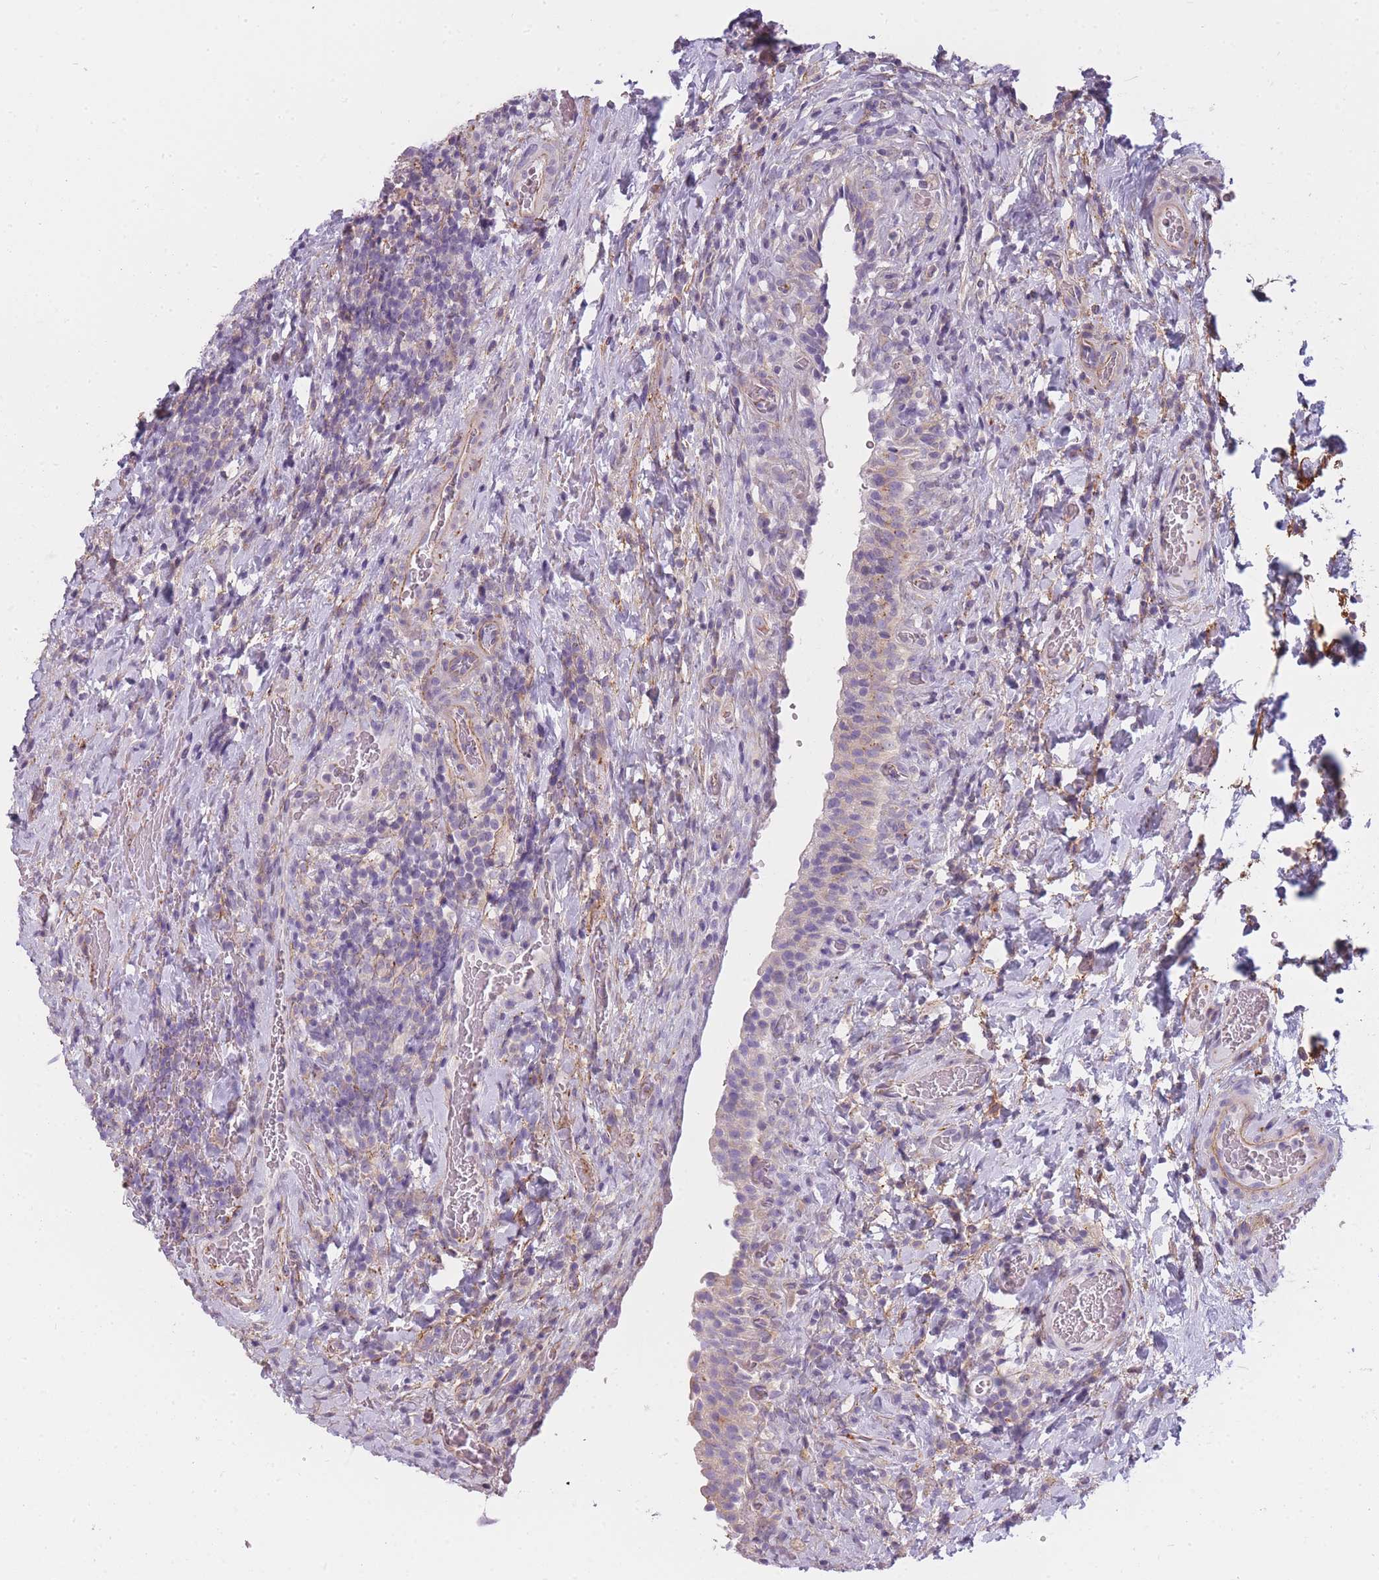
{"staining": {"intensity": "moderate", "quantity": "25%-75%", "location": "cytoplasmic/membranous"}, "tissue": "urinary bladder", "cell_type": "Urothelial cells", "image_type": "normal", "snomed": [{"axis": "morphology", "description": "Normal tissue, NOS"}, {"axis": "morphology", "description": "Inflammation, NOS"}, {"axis": "topography", "description": "Urinary bladder"}], "caption": "Normal urinary bladder displays moderate cytoplasmic/membranous expression in approximately 25%-75% of urothelial cells, visualized by immunohistochemistry.", "gene": "AP3M1", "patient": {"sex": "male", "age": 64}}